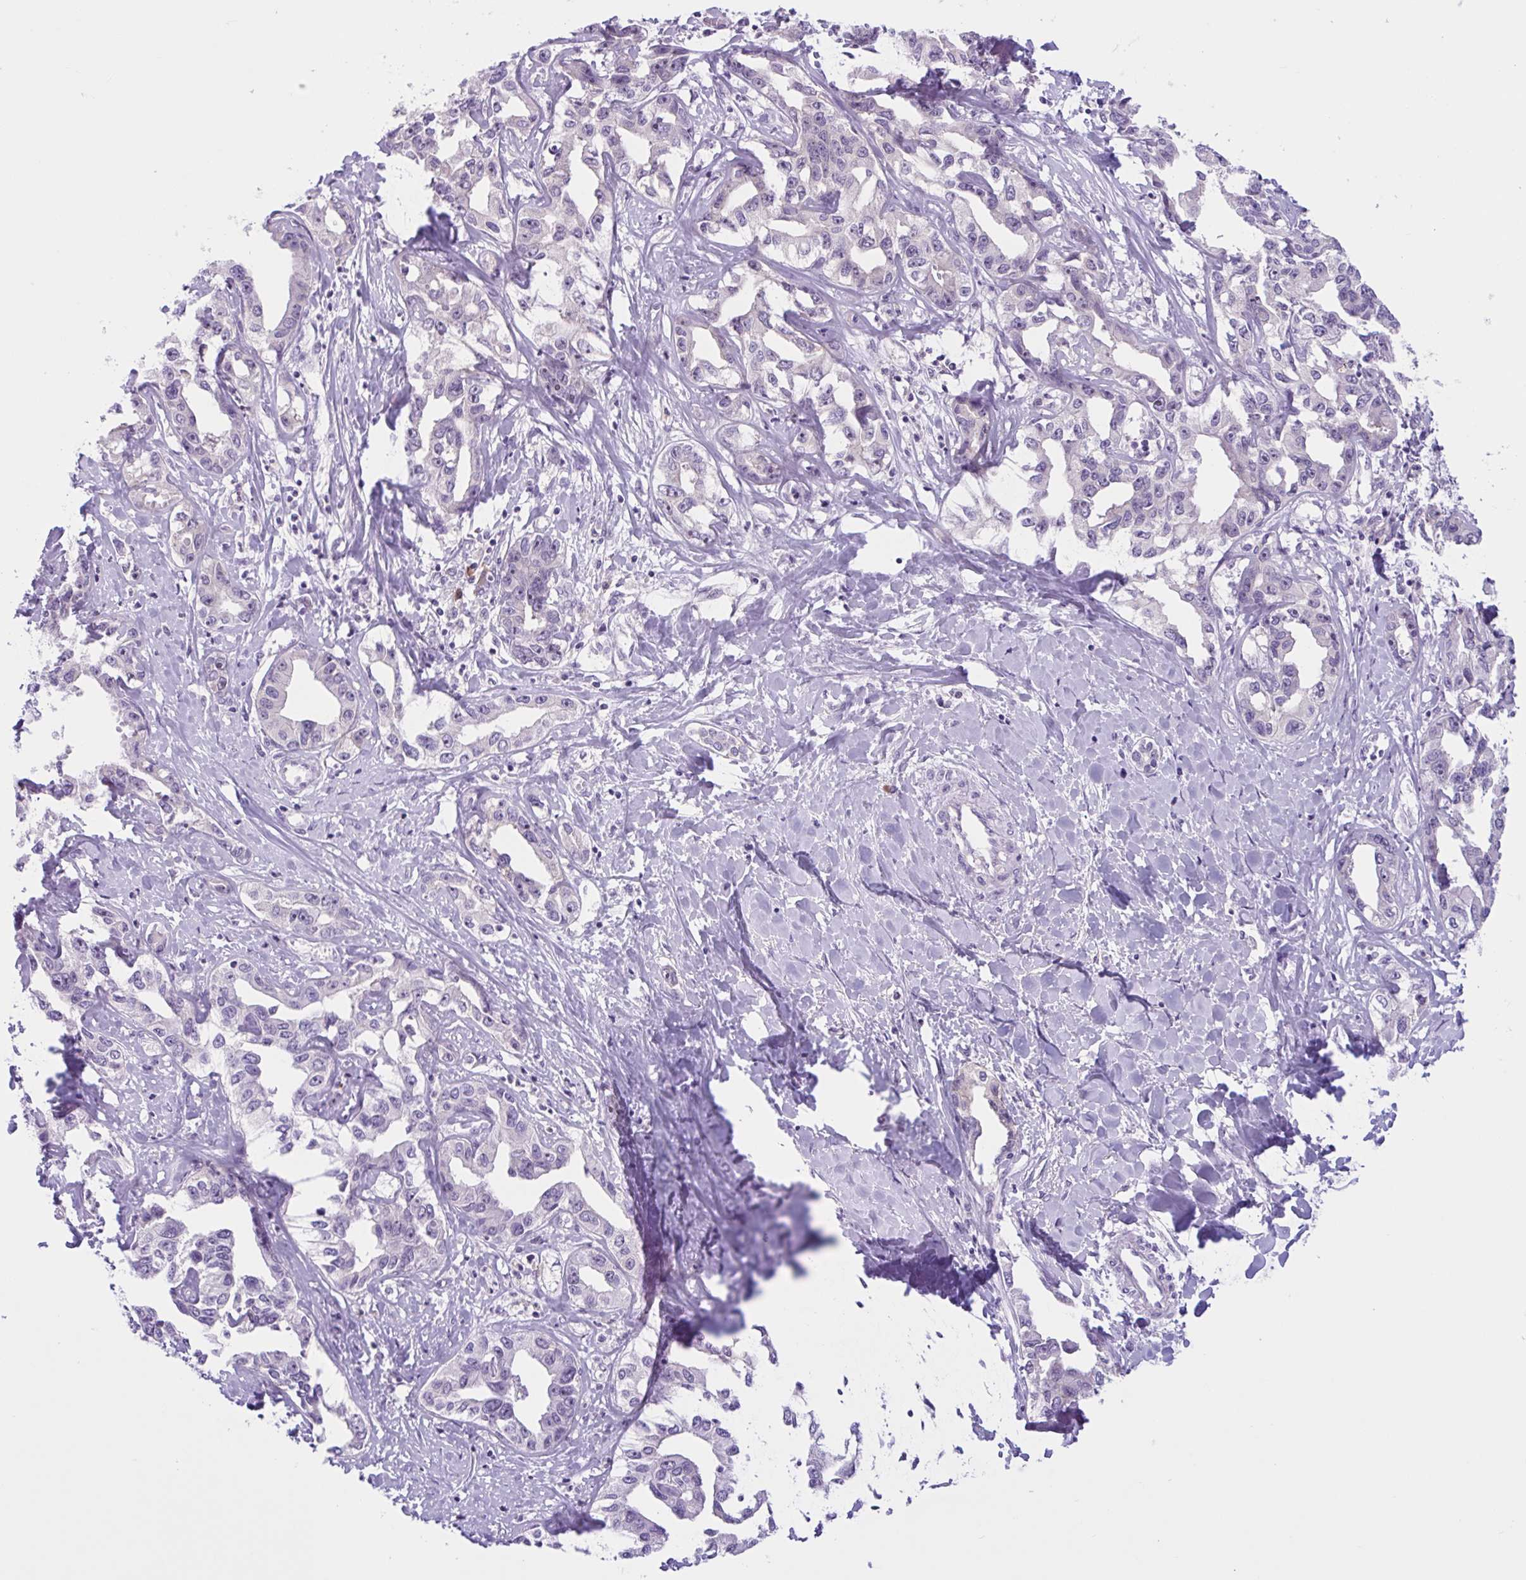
{"staining": {"intensity": "negative", "quantity": "none", "location": "none"}, "tissue": "liver cancer", "cell_type": "Tumor cells", "image_type": "cancer", "snomed": [{"axis": "morphology", "description": "Cholangiocarcinoma"}, {"axis": "topography", "description": "Liver"}], "caption": "Immunohistochemical staining of cholangiocarcinoma (liver) reveals no significant staining in tumor cells.", "gene": "WNT9B", "patient": {"sex": "male", "age": 59}}